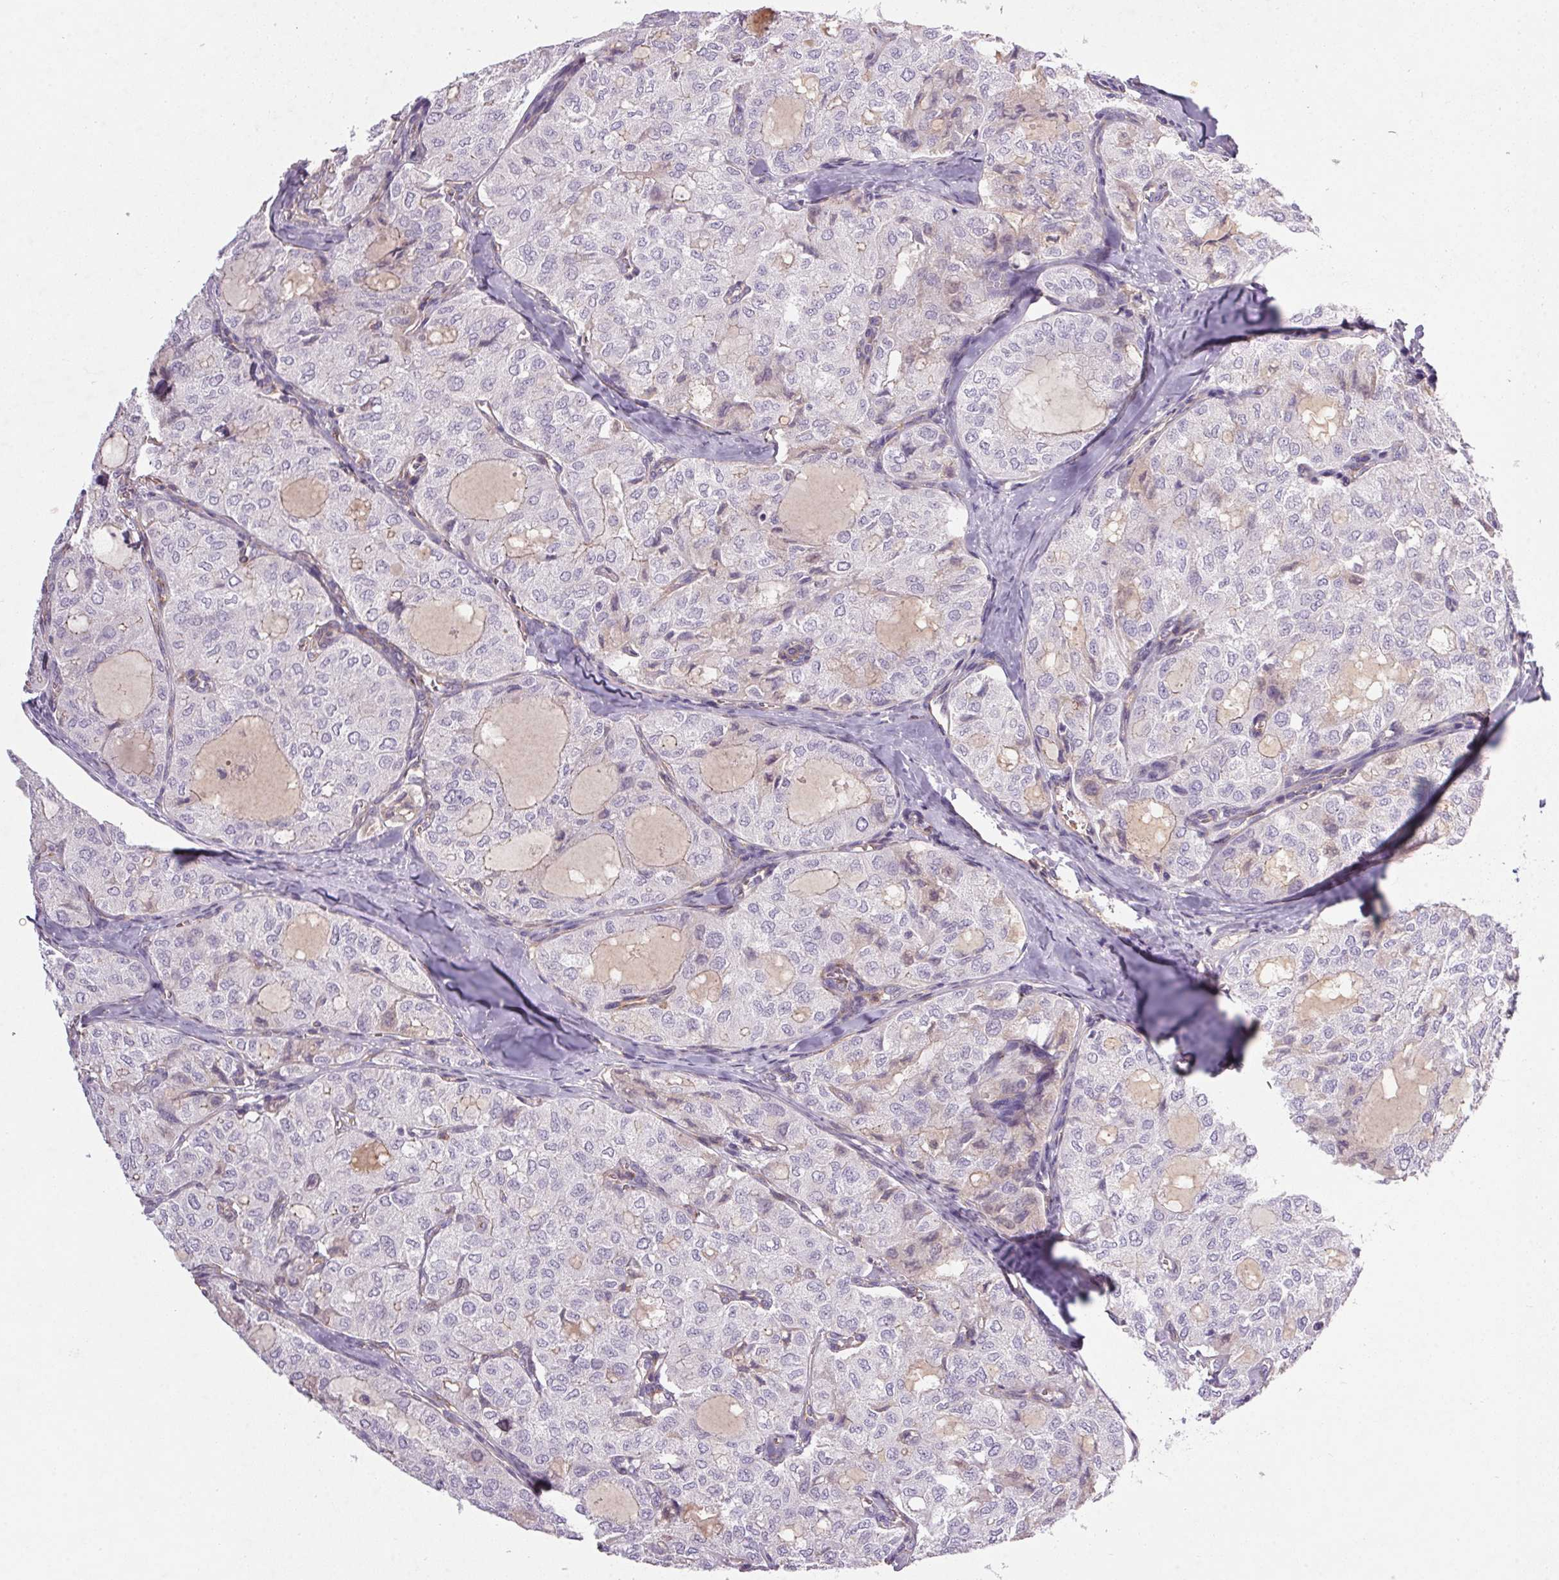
{"staining": {"intensity": "negative", "quantity": "none", "location": "none"}, "tissue": "thyroid cancer", "cell_type": "Tumor cells", "image_type": "cancer", "snomed": [{"axis": "morphology", "description": "Follicular adenoma carcinoma, NOS"}, {"axis": "topography", "description": "Thyroid gland"}], "caption": "Tumor cells are negative for brown protein staining in thyroid follicular adenoma carcinoma.", "gene": "APOC4", "patient": {"sex": "male", "age": 75}}